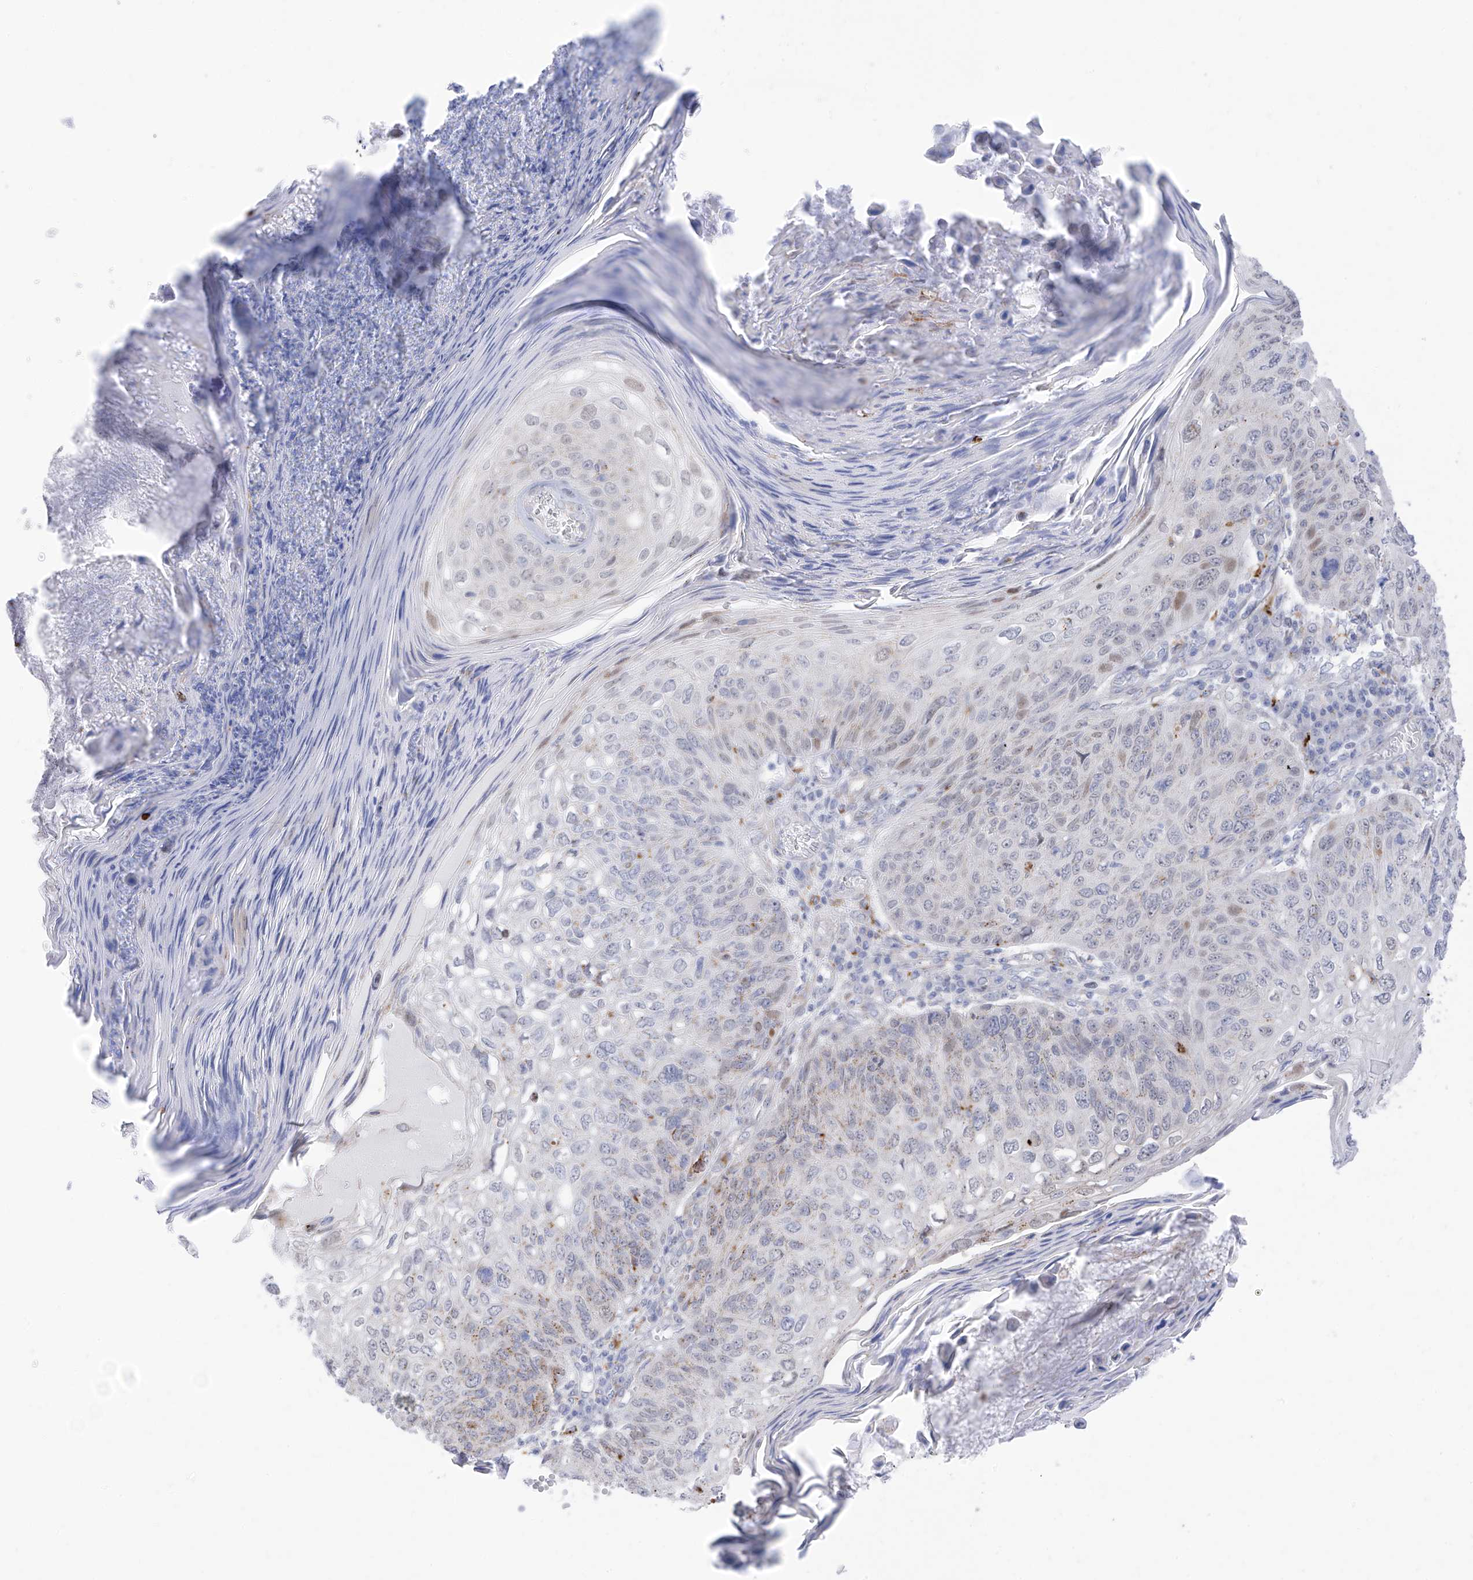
{"staining": {"intensity": "weak", "quantity": "<25%", "location": "cytoplasmic/membranous"}, "tissue": "skin cancer", "cell_type": "Tumor cells", "image_type": "cancer", "snomed": [{"axis": "morphology", "description": "Squamous cell carcinoma, NOS"}, {"axis": "topography", "description": "Skin"}], "caption": "Tumor cells are negative for protein expression in human skin cancer. The staining was performed using DAB (3,3'-diaminobenzidine) to visualize the protein expression in brown, while the nuclei were stained in blue with hematoxylin (Magnification: 20x).", "gene": "PSPH", "patient": {"sex": "female", "age": 90}}